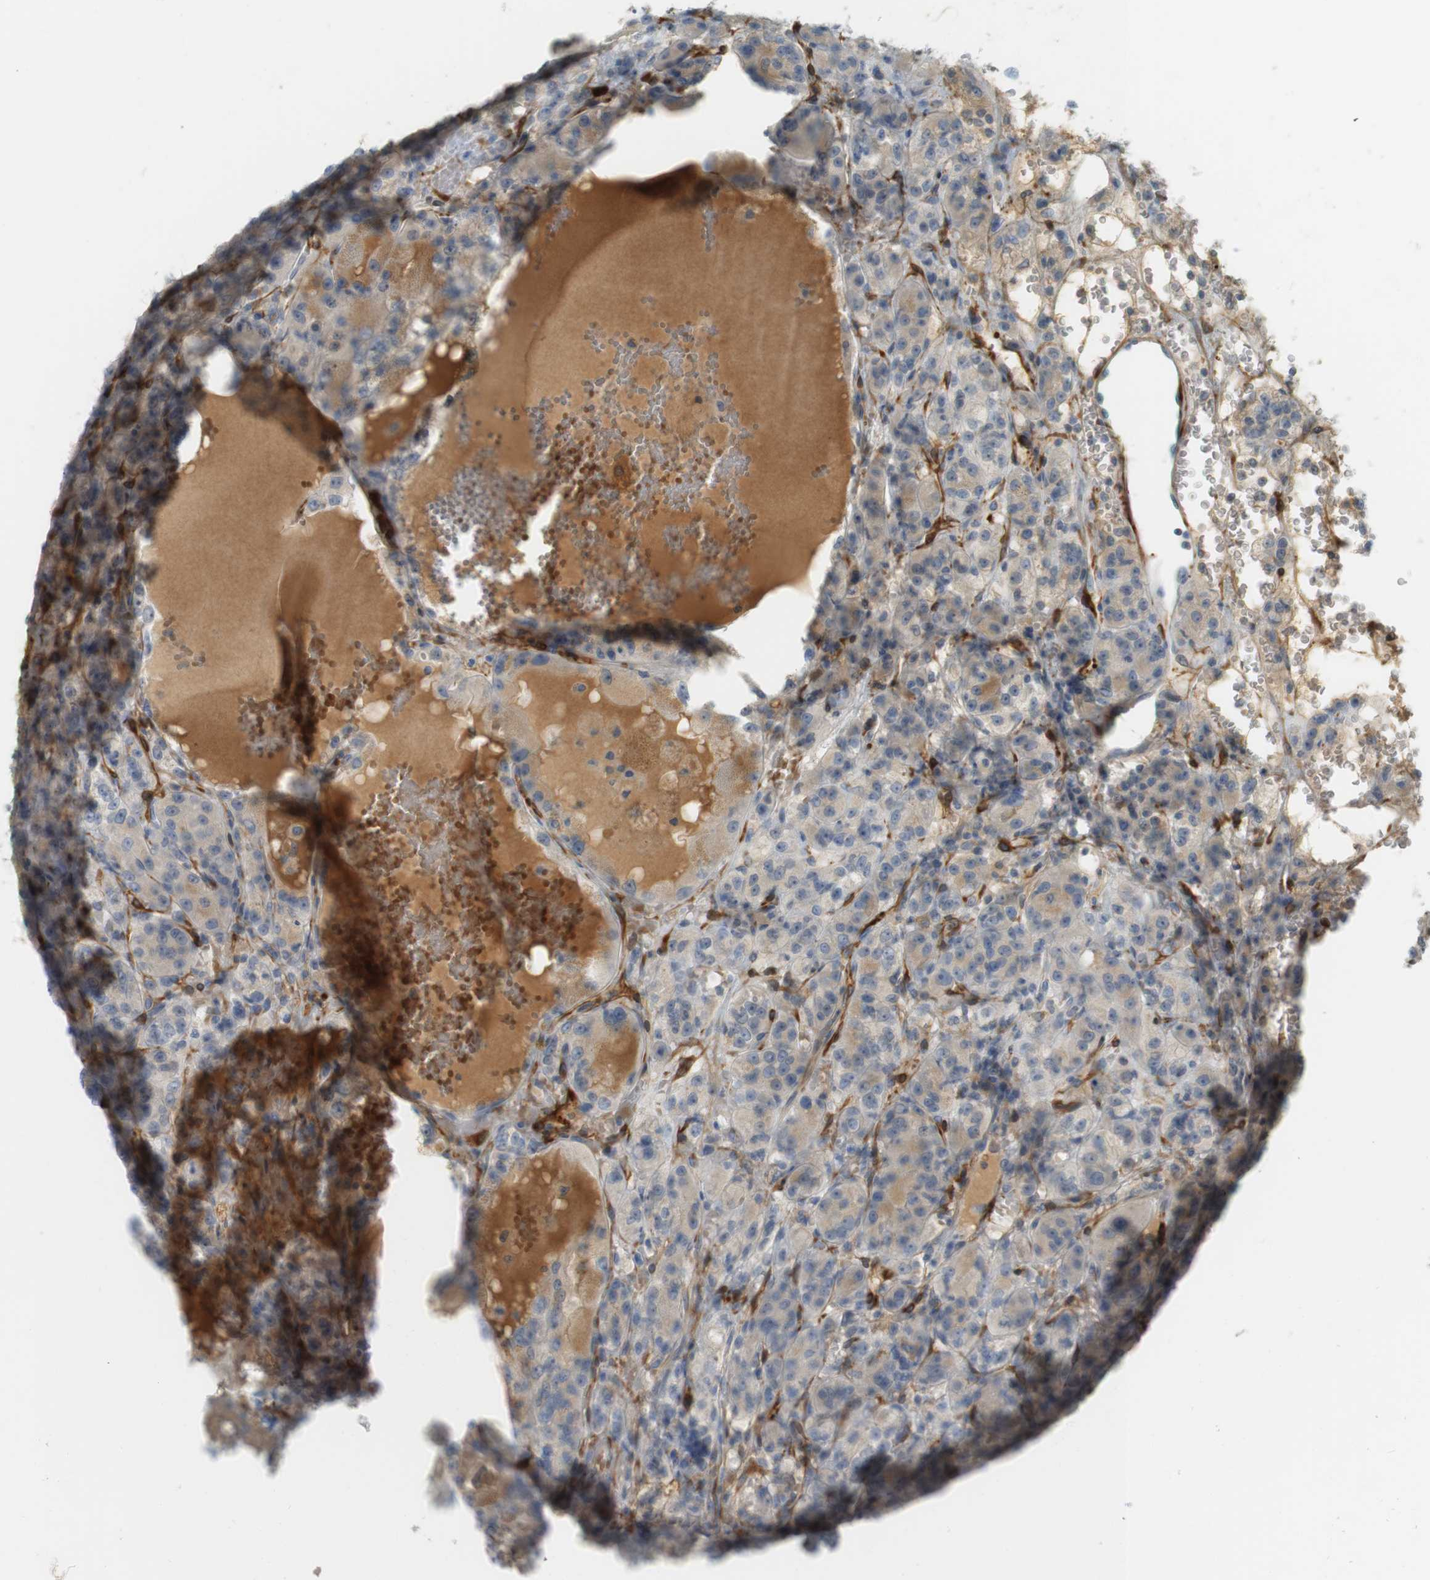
{"staining": {"intensity": "weak", "quantity": "<25%", "location": "cytoplasmic/membranous"}, "tissue": "renal cancer", "cell_type": "Tumor cells", "image_type": "cancer", "snomed": [{"axis": "morphology", "description": "Normal tissue, NOS"}, {"axis": "morphology", "description": "Adenocarcinoma, NOS"}, {"axis": "topography", "description": "Kidney"}], "caption": "A histopathology image of renal cancer (adenocarcinoma) stained for a protein exhibits no brown staining in tumor cells. The staining is performed using DAB (3,3'-diaminobenzidine) brown chromogen with nuclei counter-stained in using hematoxylin.", "gene": "PDE3A", "patient": {"sex": "male", "age": 61}}